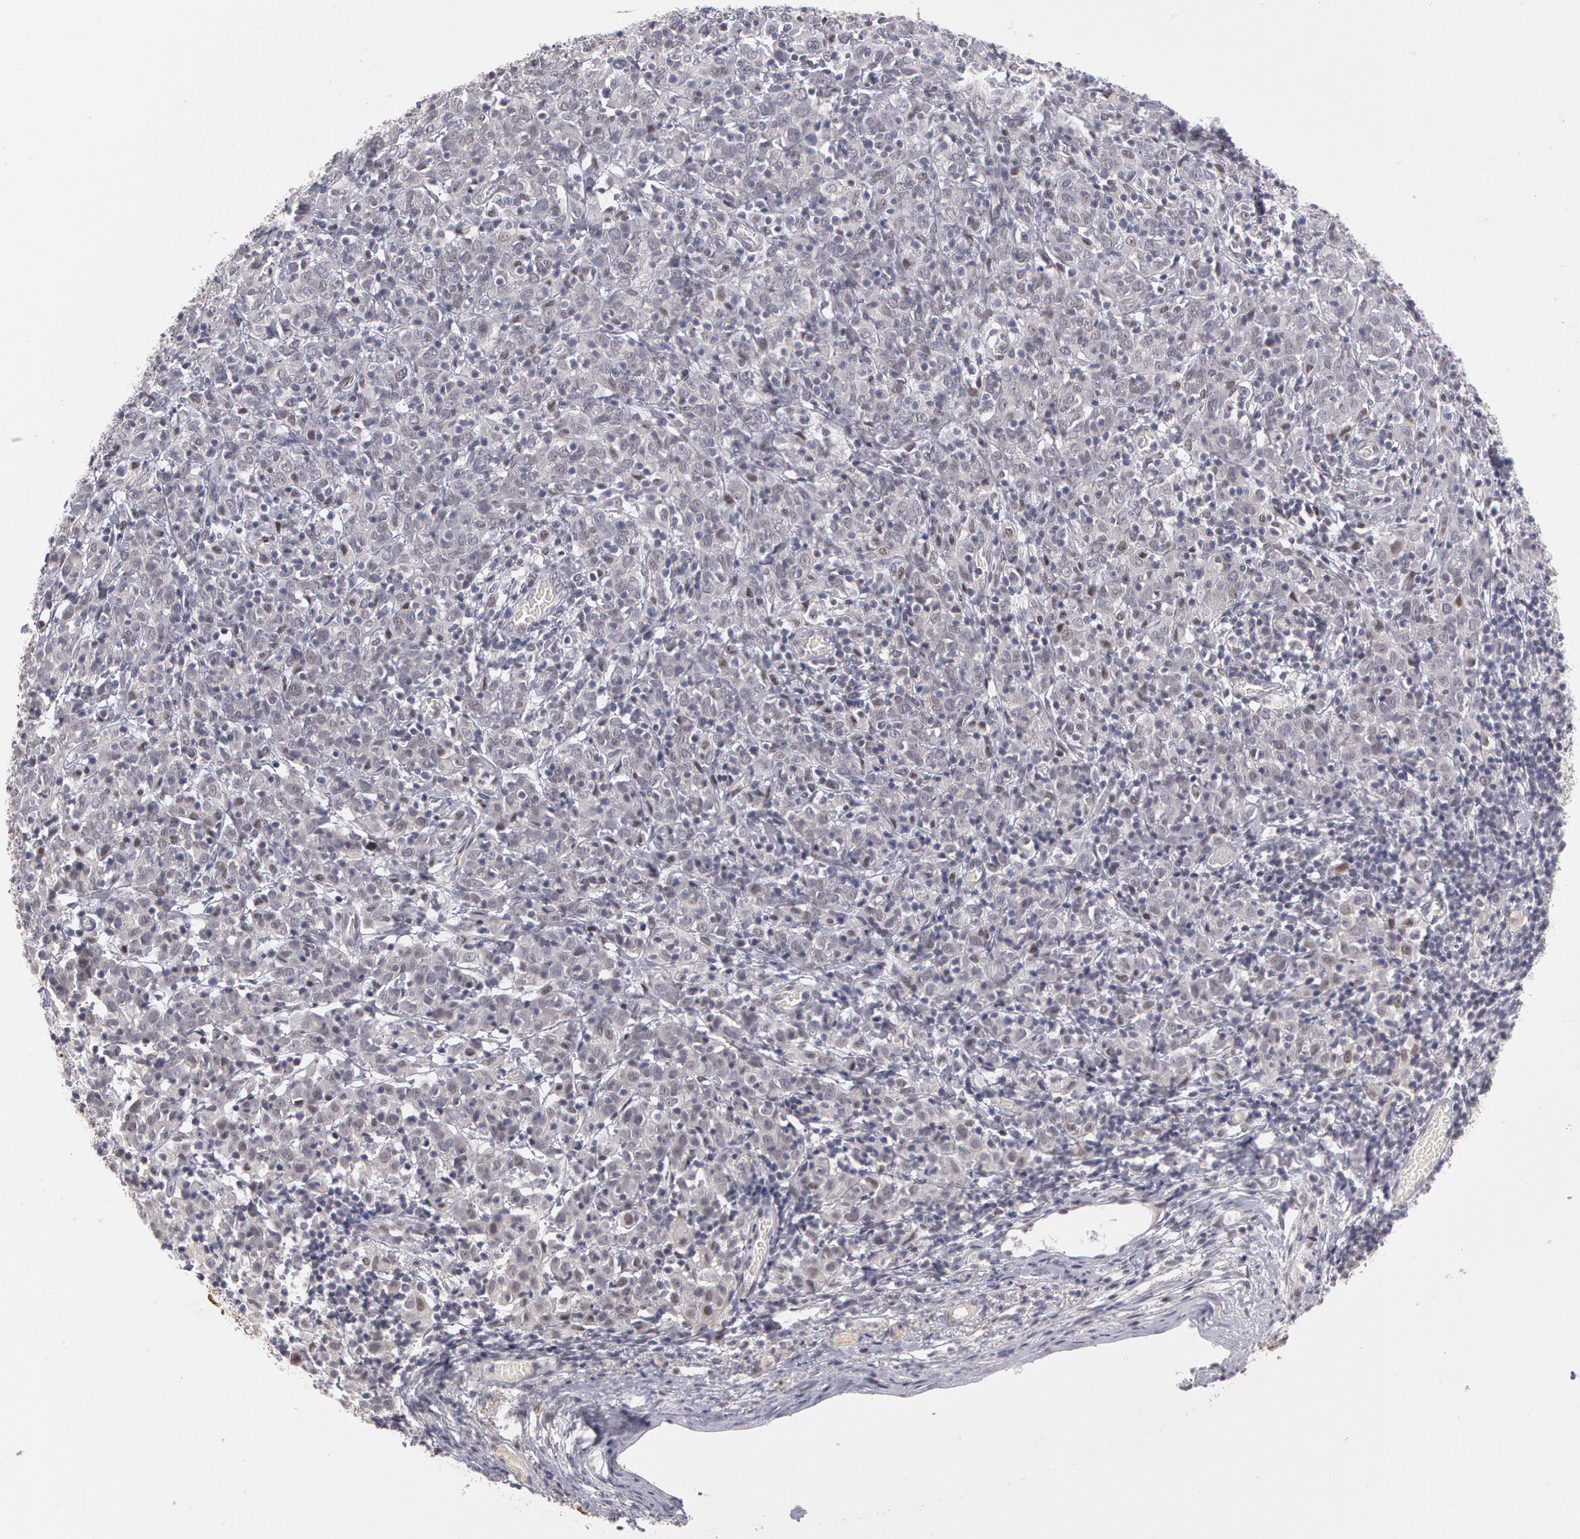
{"staining": {"intensity": "negative", "quantity": "none", "location": "none"}, "tissue": "cervical cancer", "cell_type": "Tumor cells", "image_type": "cancer", "snomed": [{"axis": "morphology", "description": "Normal tissue, NOS"}, {"axis": "morphology", "description": "Squamous cell carcinoma, NOS"}, {"axis": "topography", "description": "Cervix"}], "caption": "Immunohistochemistry photomicrograph of human squamous cell carcinoma (cervical) stained for a protein (brown), which displays no staining in tumor cells. (DAB immunohistochemistry (IHC) with hematoxylin counter stain).", "gene": "PRICKLE1", "patient": {"sex": "female", "age": 67}}